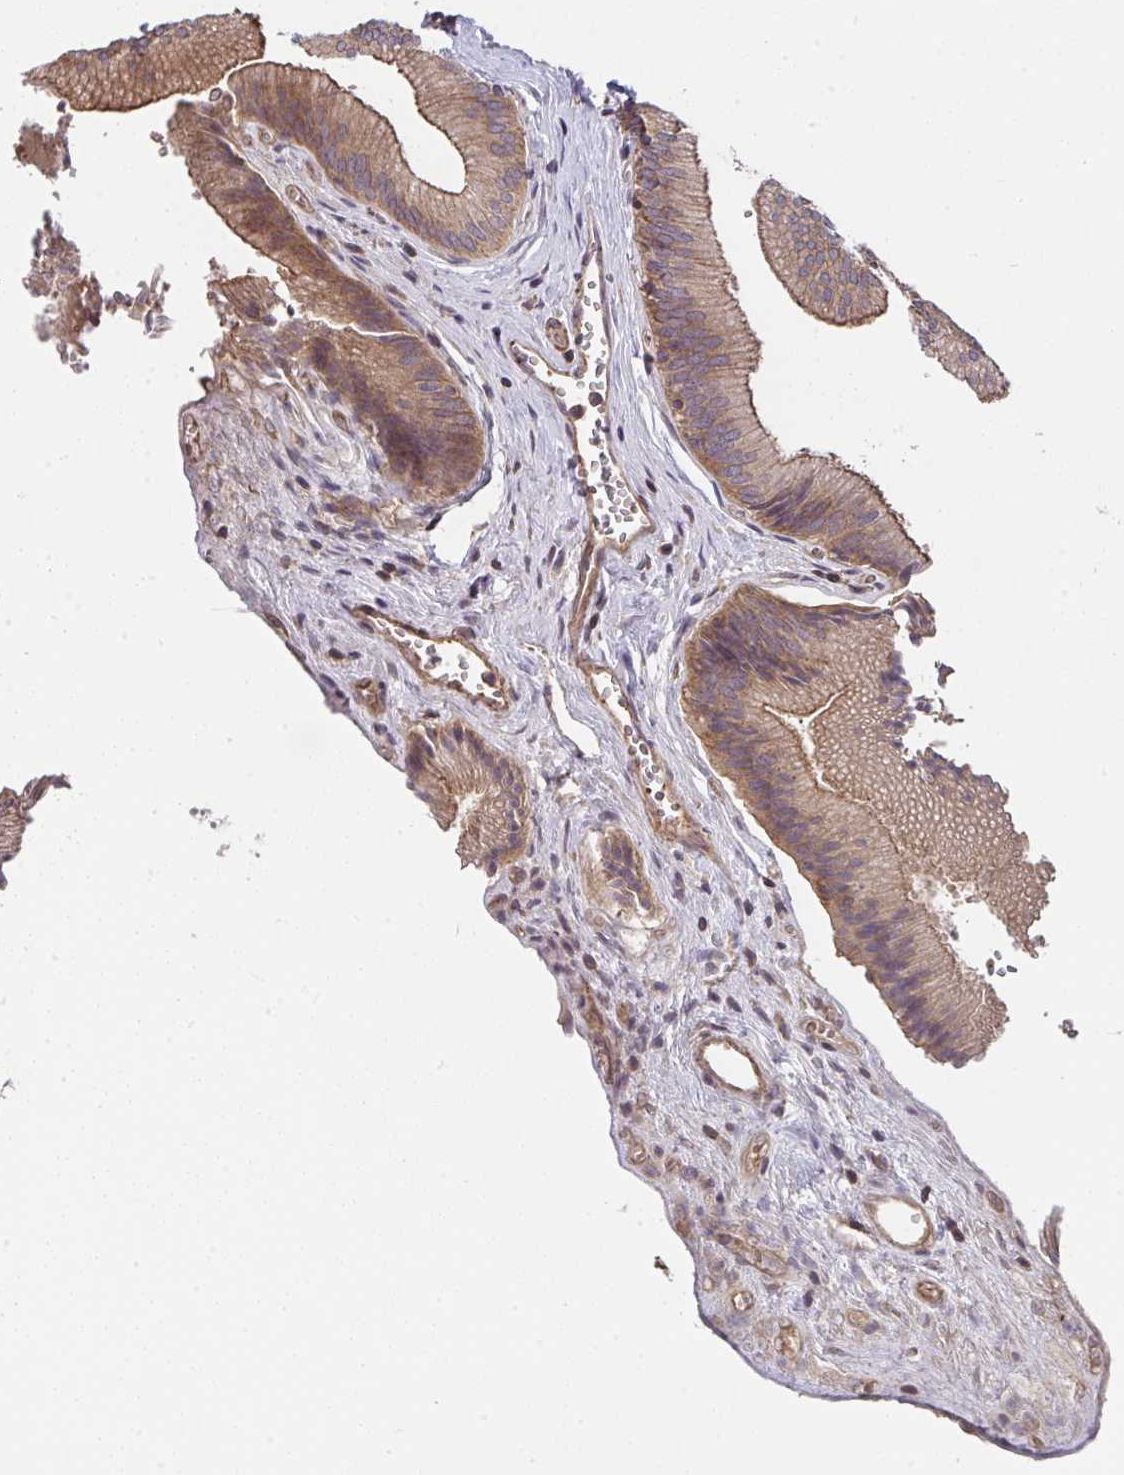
{"staining": {"intensity": "moderate", "quantity": ">75%", "location": "cytoplasmic/membranous"}, "tissue": "gallbladder", "cell_type": "Glandular cells", "image_type": "normal", "snomed": [{"axis": "morphology", "description": "Normal tissue, NOS"}, {"axis": "topography", "description": "Gallbladder"}], "caption": "Glandular cells display moderate cytoplasmic/membranous staining in approximately >75% of cells in unremarkable gallbladder.", "gene": "ZNF696", "patient": {"sex": "male", "age": 17}}